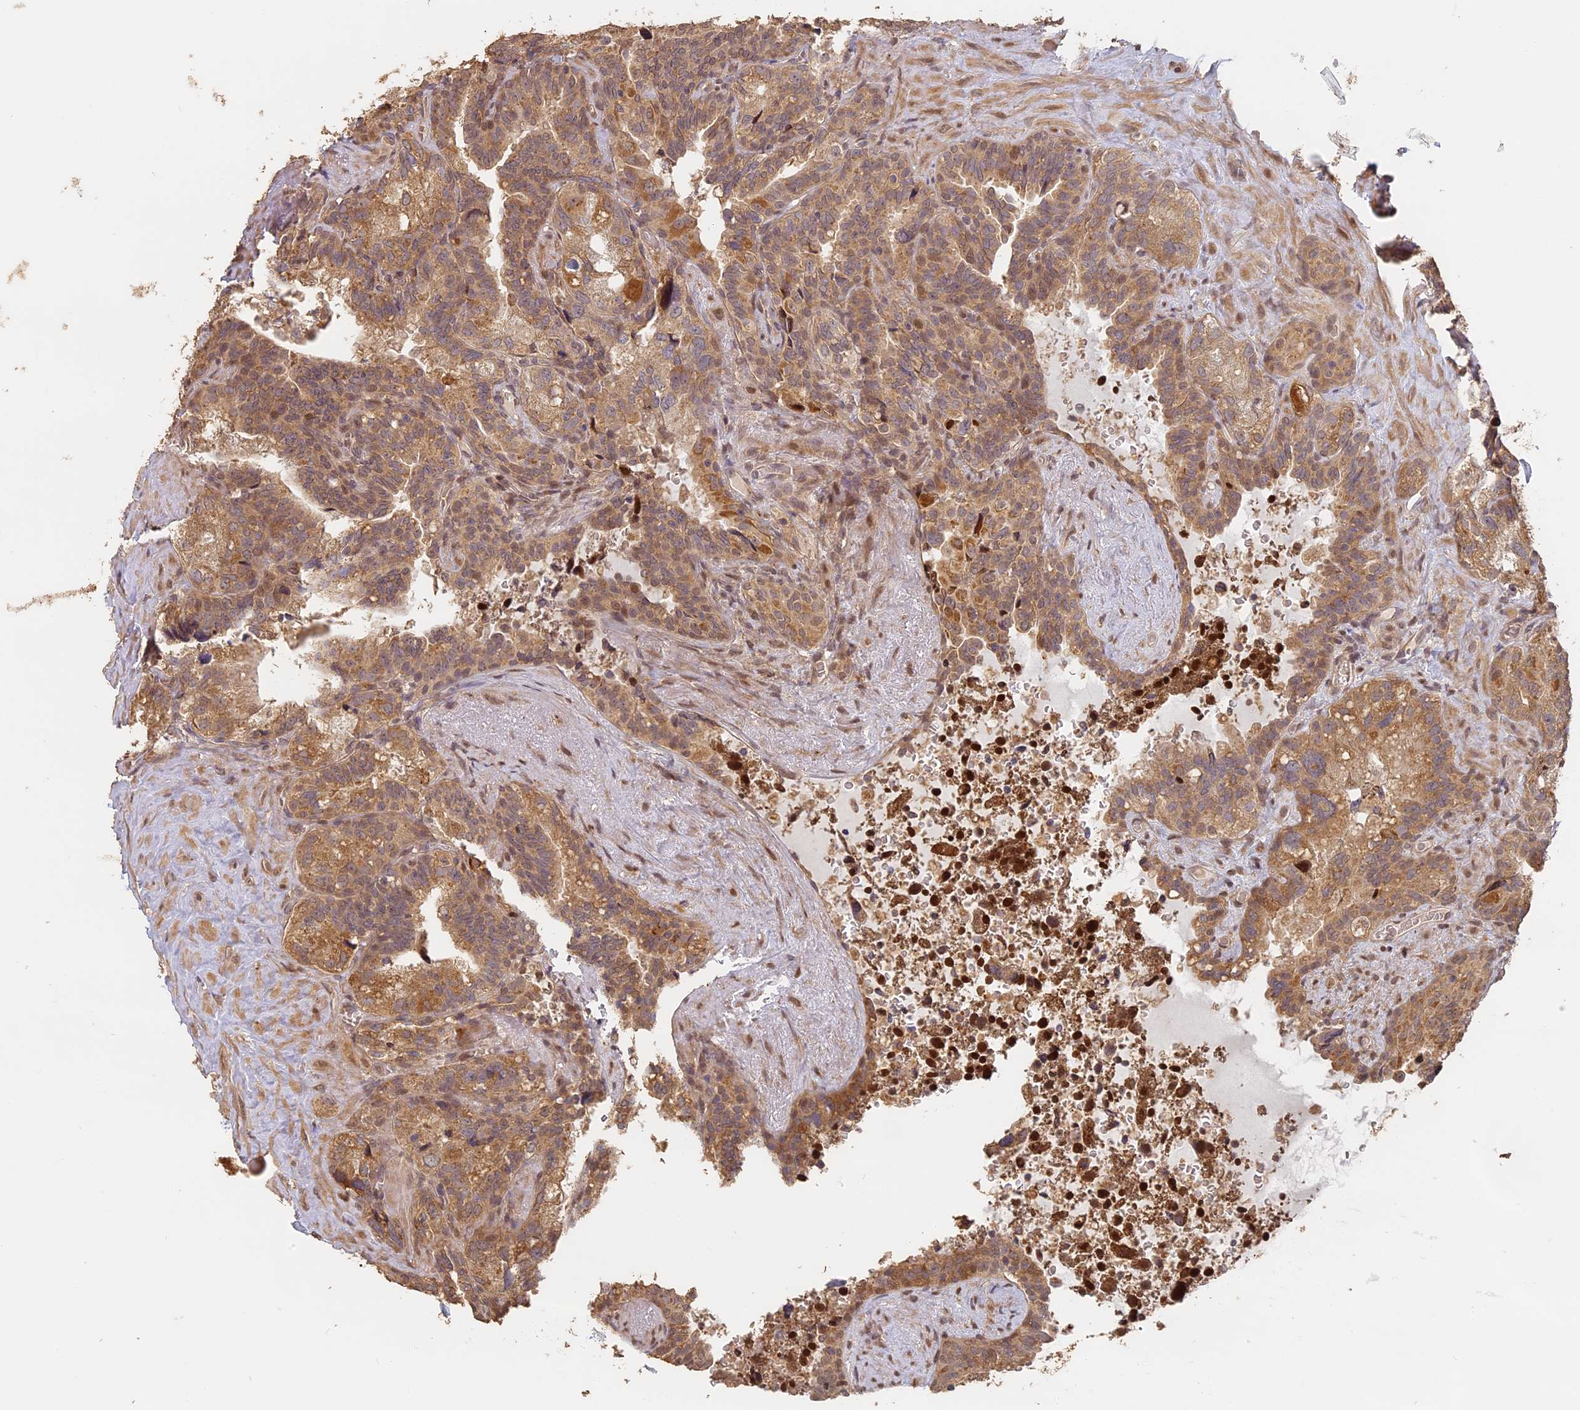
{"staining": {"intensity": "moderate", "quantity": ">75%", "location": "cytoplasmic/membranous"}, "tissue": "seminal vesicle", "cell_type": "Glandular cells", "image_type": "normal", "snomed": [{"axis": "morphology", "description": "Normal tissue, NOS"}, {"axis": "topography", "description": "Seminal veicle"}], "caption": "IHC image of unremarkable seminal vesicle: seminal vesicle stained using IHC displays medium levels of moderate protein expression localized specifically in the cytoplasmic/membranous of glandular cells, appearing as a cytoplasmic/membranous brown color.", "gene": "STX16", "patient": {"sex": "male", "age": 68}}